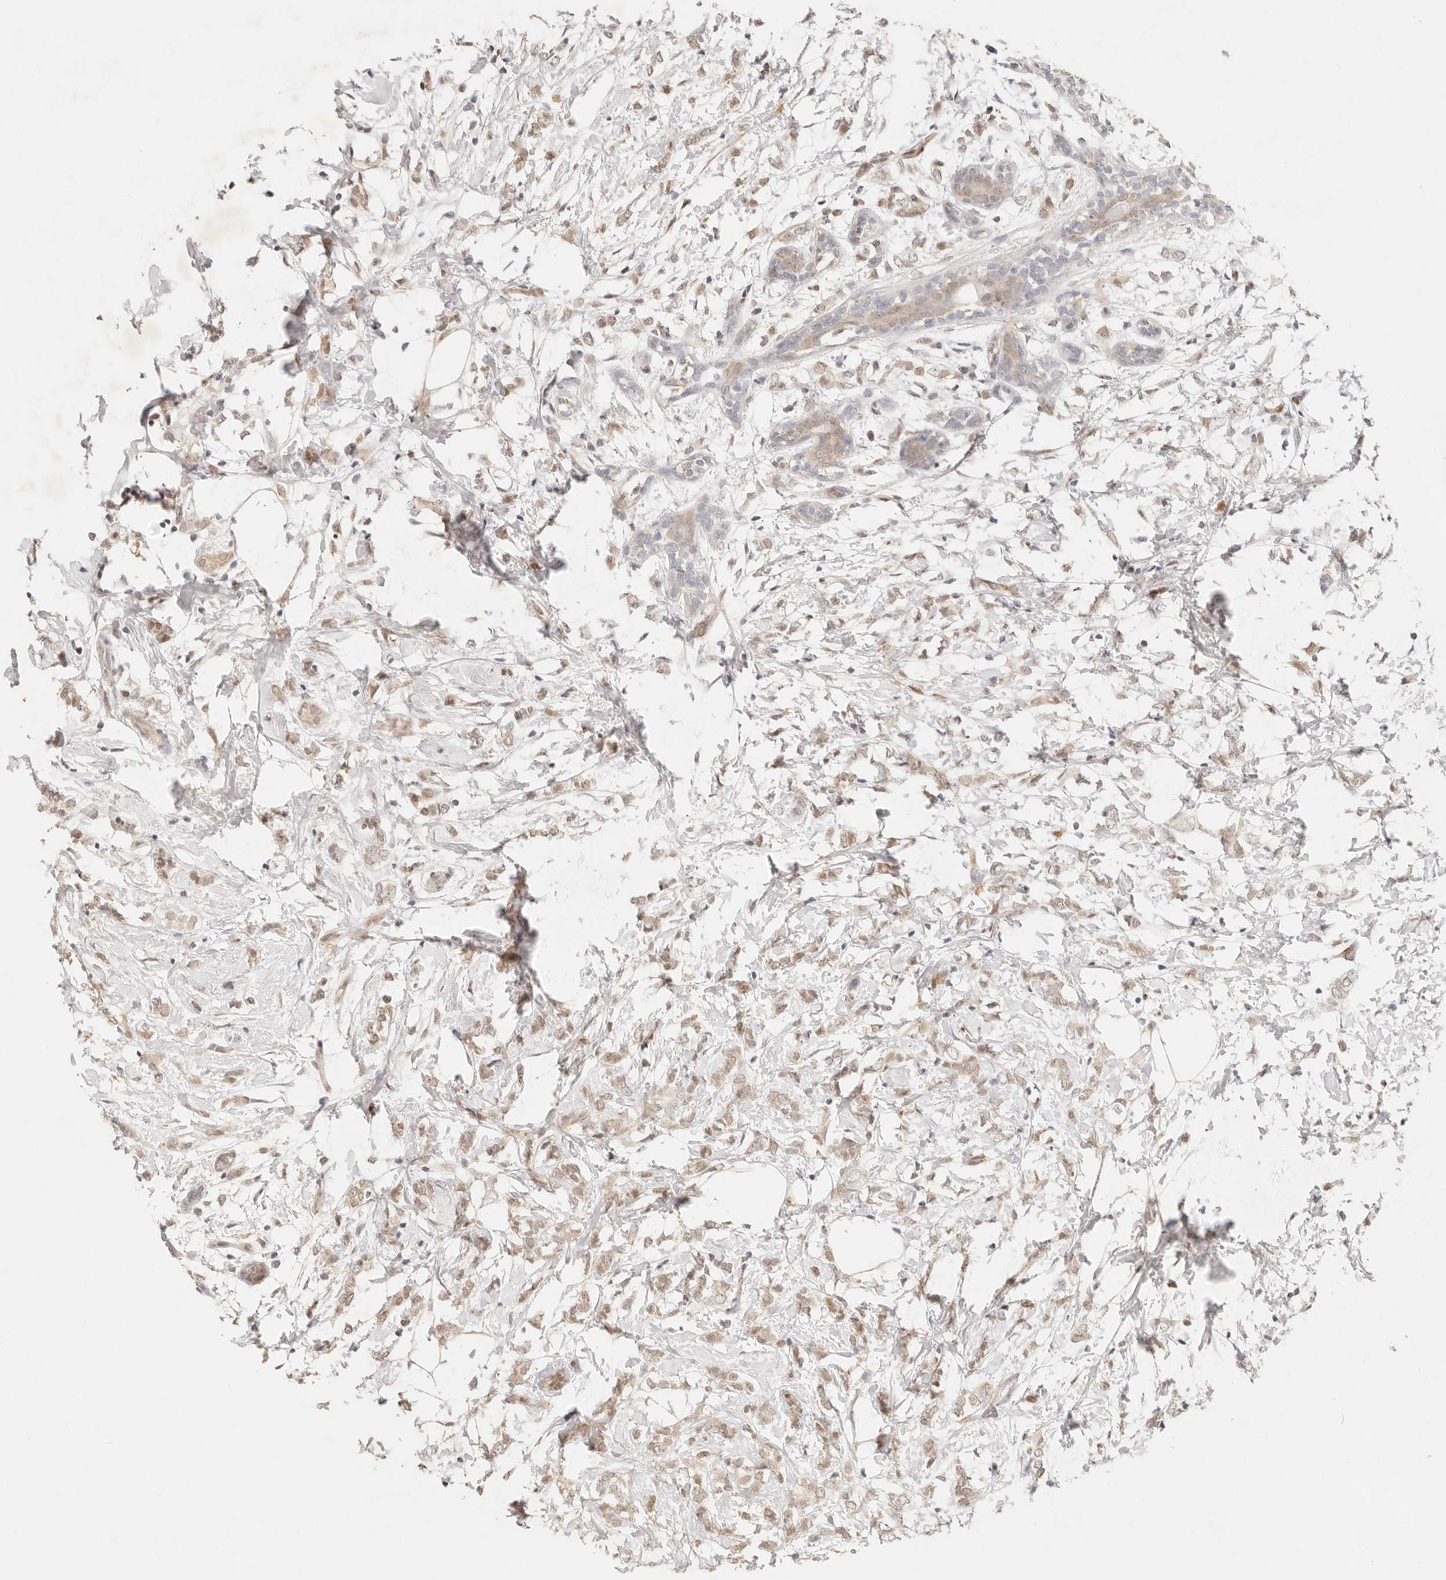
{"staining": {"intensity": "weak", "quantity": ">75%", "location": "nuclear"}, "tissue": "breast cancer", "cell_type": "Tumor cells", "image_type": "cancer", "snomed": [{"axis": "morphology", "description": "Normal tissue, NOS"}, {"axis": "morphology", "description": "Lobular carcinoma"}, {"axis": "topography", "description": "Breast"}], "caption": "Immunohistochemical staining of human lobular carcinoma (breast) exhibits low levels of weak nuclear protein positivity in approximately >75% of tumor cells.", "gene": "GPR156", "patient": {"sex": "female", "age": 47}}